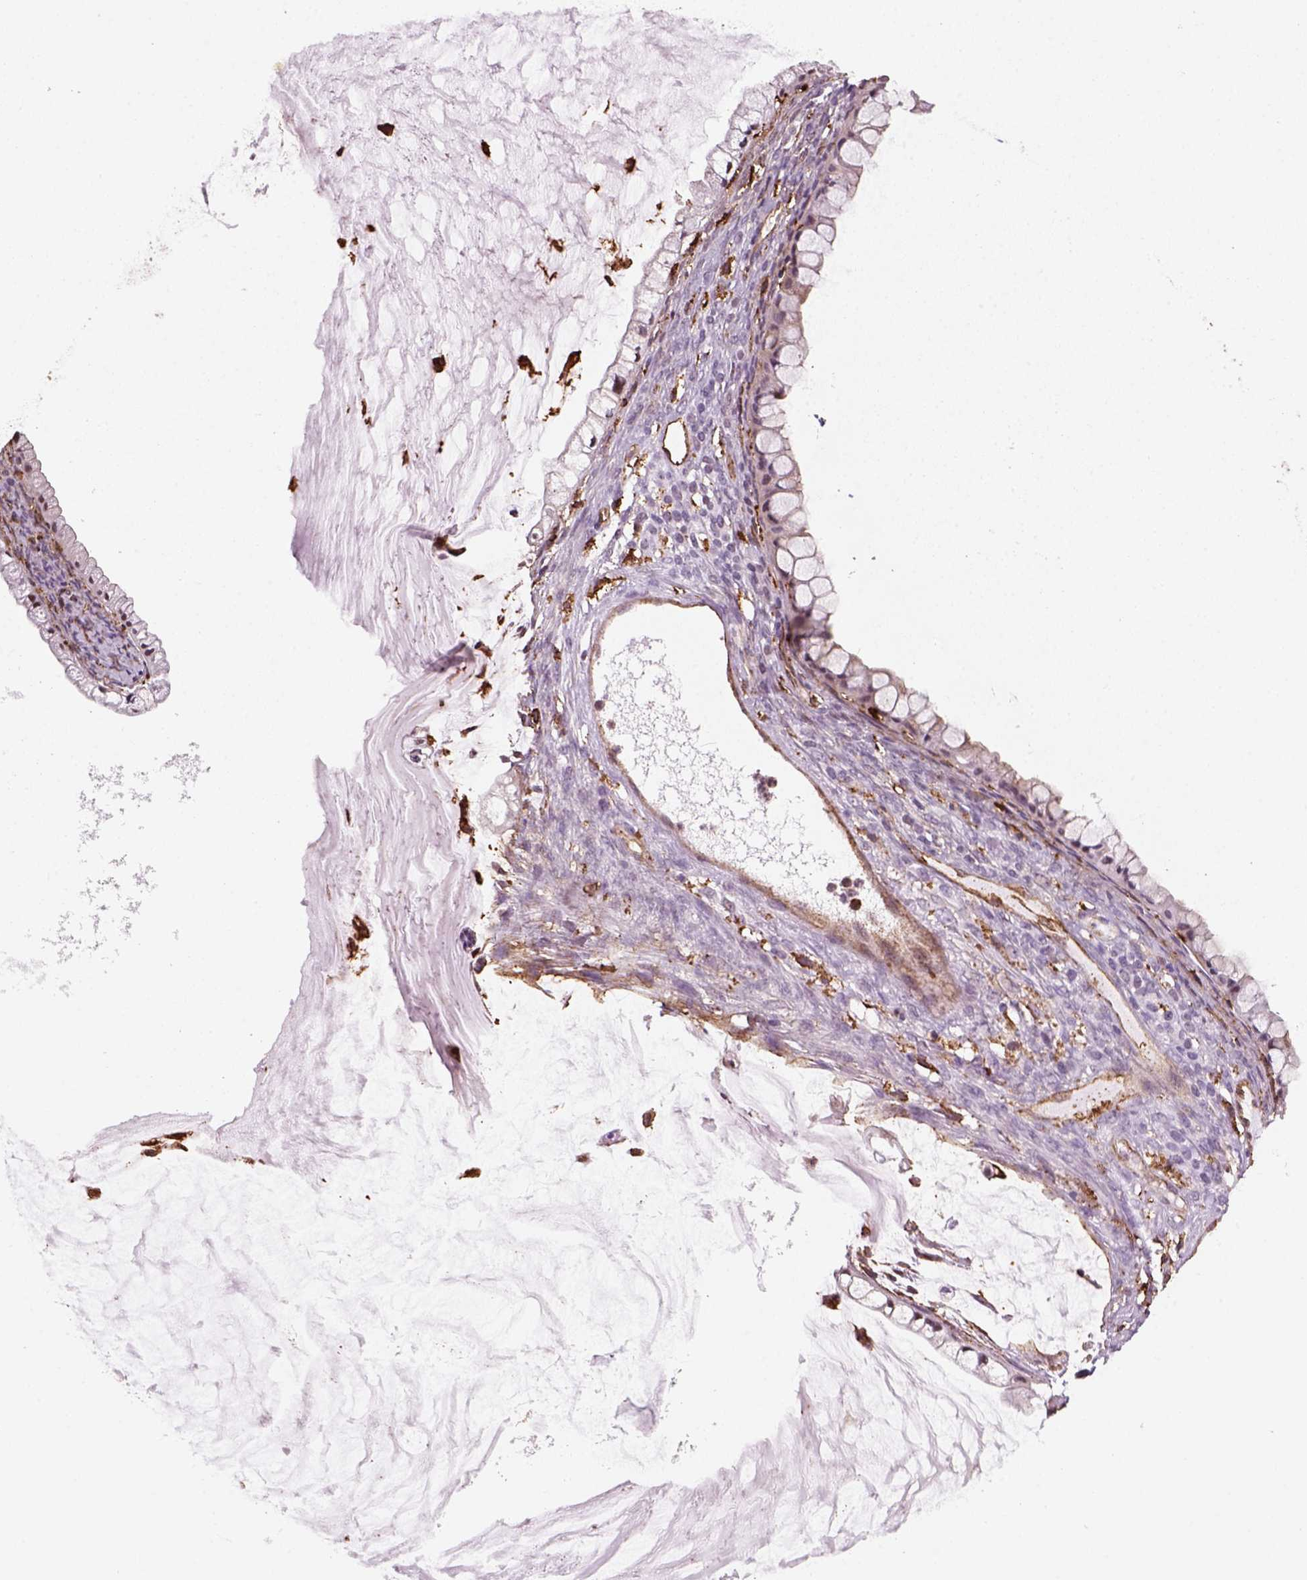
{"staining": {"intensity": "negative", "quantity": "none", "location": "none"}, "tissue": "ovarian cancer", "cell_type": "Tumor cells", "image_type": "cancer", "snomed": [{"axis": "morphology", "description": "Cystadenocarcinoma, mucinous, NOS"}, {"axis": "topography", "description": "Ovary"}], "caption": "An immunohistochemistry (IHC) histopathology image of ovarian cancer (mucinous cystadenocarcinoma) is shown. There is no staining in tumor cells of ovarian cancer (mucinous cystadenocarcinoma). (Stains: DAB (3,3'-diaminobenzidine) immunohistochemistry with hematoxylin counter stain, Microscopy: brightfield microscopy at high magnification).", "gene": "MARCKS", "patient": {"sex": "female", "age": 57}}